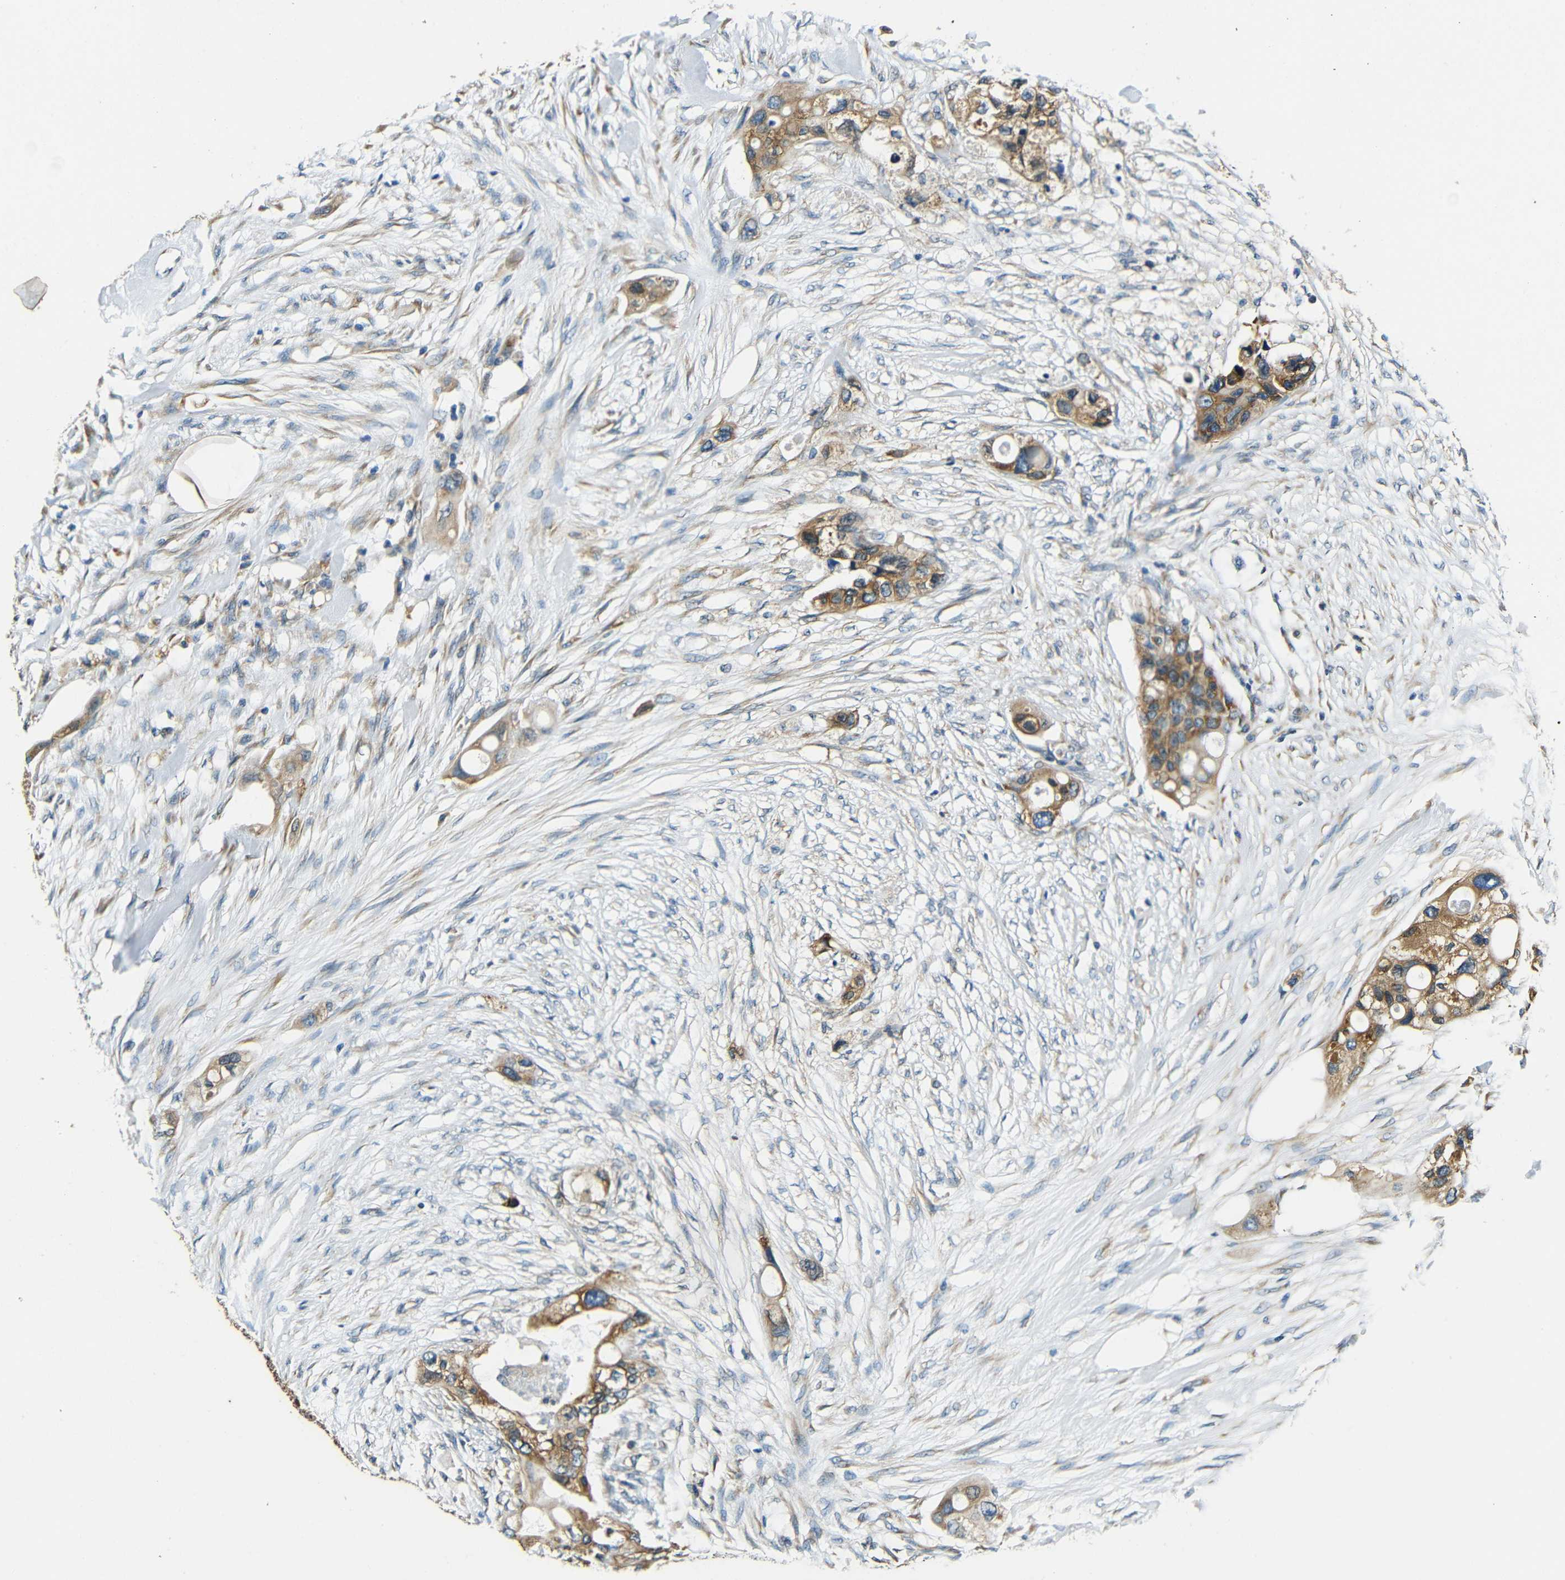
{"staining": {"intensity": "moderate", "quantity": ">75%", "location": "cytoplasmic/membranous"}, "tissue": "colorectal cancer", "cell_type": "Tumor cells", "image_type": "cancer", "snomed": [{"axis": "morphology", "description": "Adenocarcinoma, NOS"}, {"axis": "topography", "description": "Colon"}], "caption": "An IHC histopathology image of tumor tissue is shown. Protein staining in brown labels moderate cytoplasmic/membranous positivity in colorectal cancer within tumor cells. The protein is stained brown, and the nuclei are stained in blue (DAB IHC with brightfield microscopy, high magnification).", "gene": "VAPB", "patient": {"sex": "female", "age": 57}}